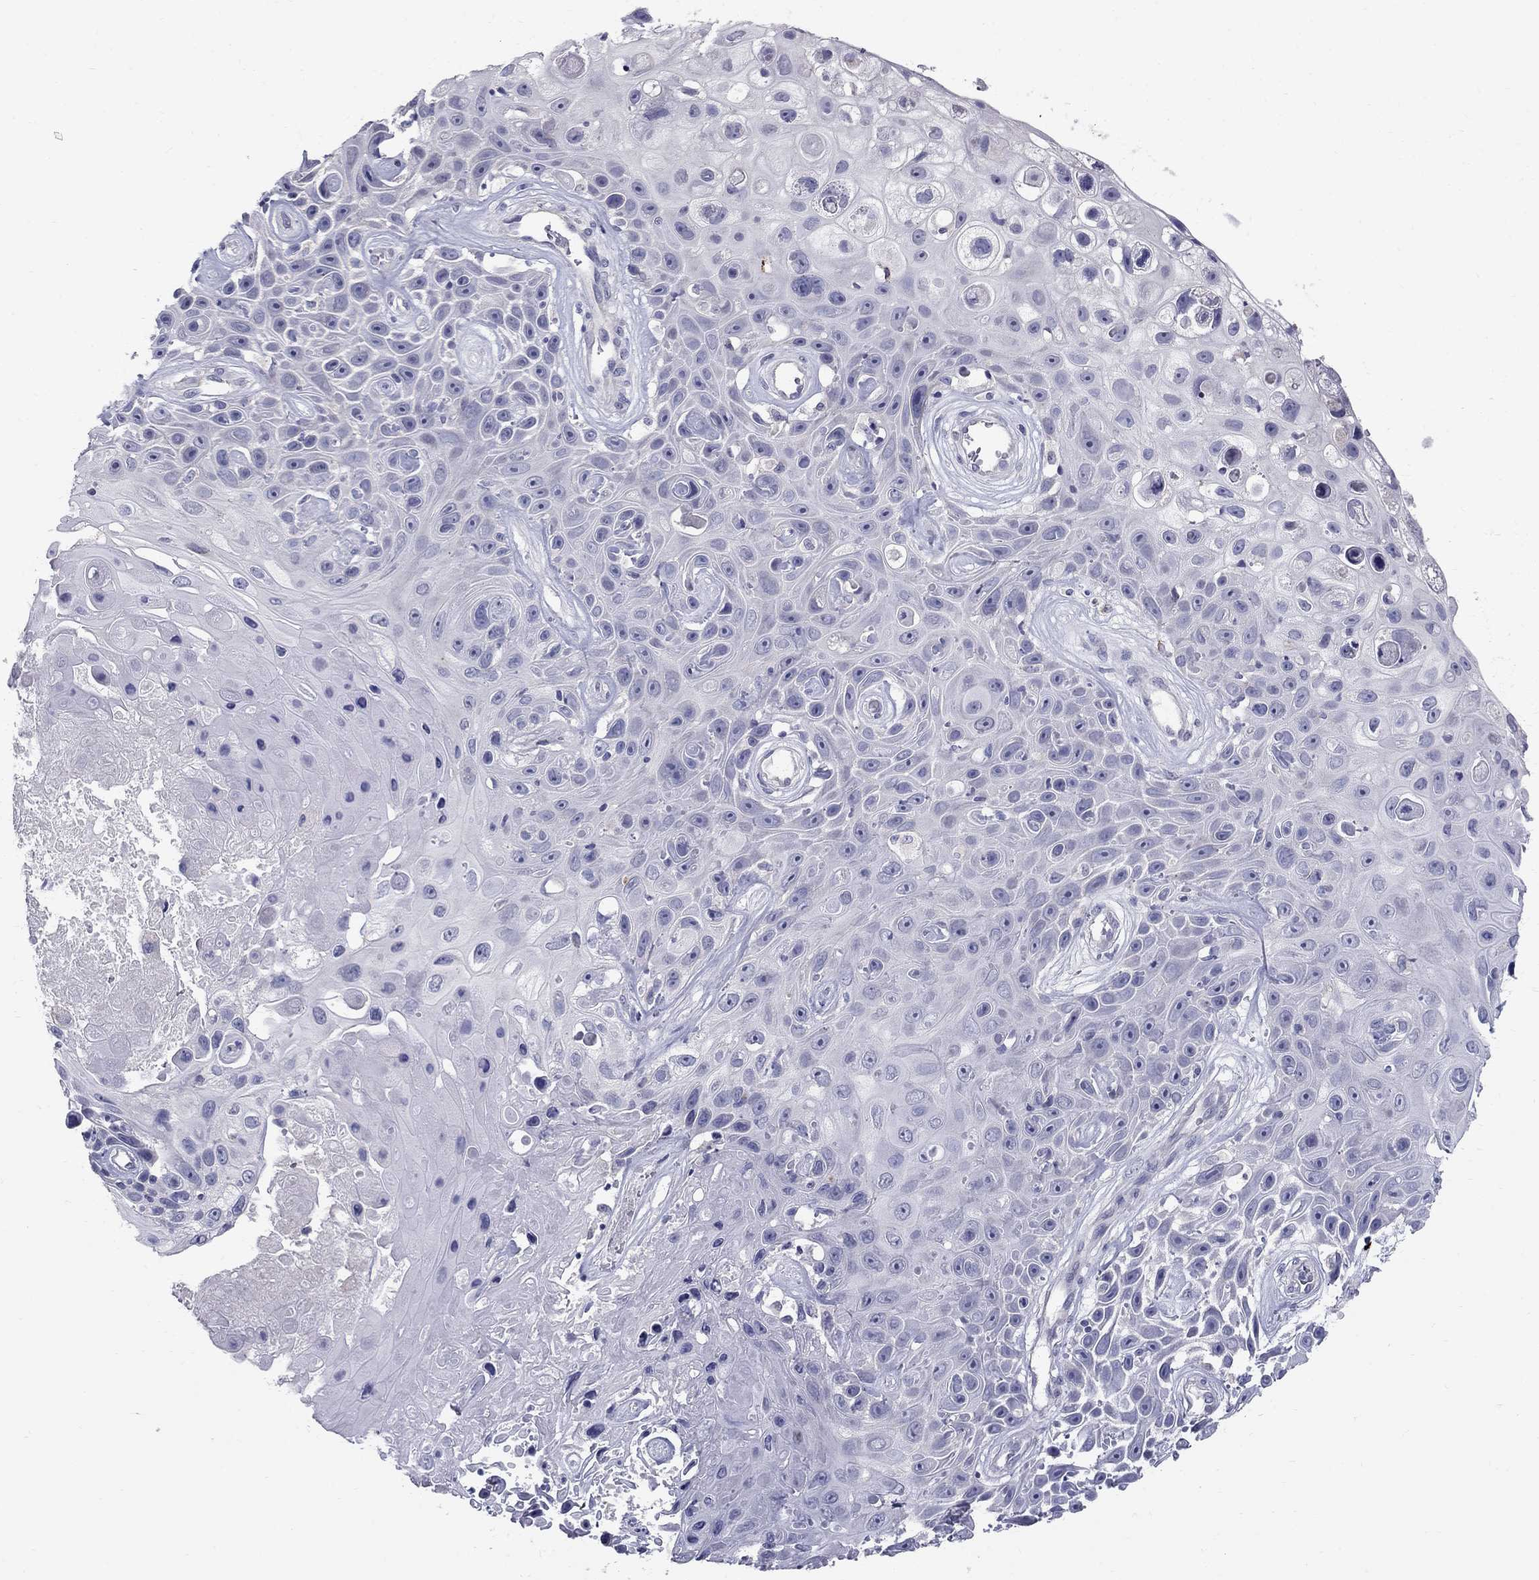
{"staining": {"intensity": "negative", "quantity": "none", "location": "none"}, "tissue": "skin cancer", "cell_type": "Tumor cells", "image_type": "cancer", "snomed": [{"axis": "morphology", "description": "Squamous cell carcinoma, NOS"}, {"axis": "topography", "description": "Skin"}], "caption": "IHC histopathology image of human skin cancer stained for a protein (brown), which demonstrates no expression in tumor cells.", "gene": "TP53TG5", "patient": {"sex": "male", "age": 82}}